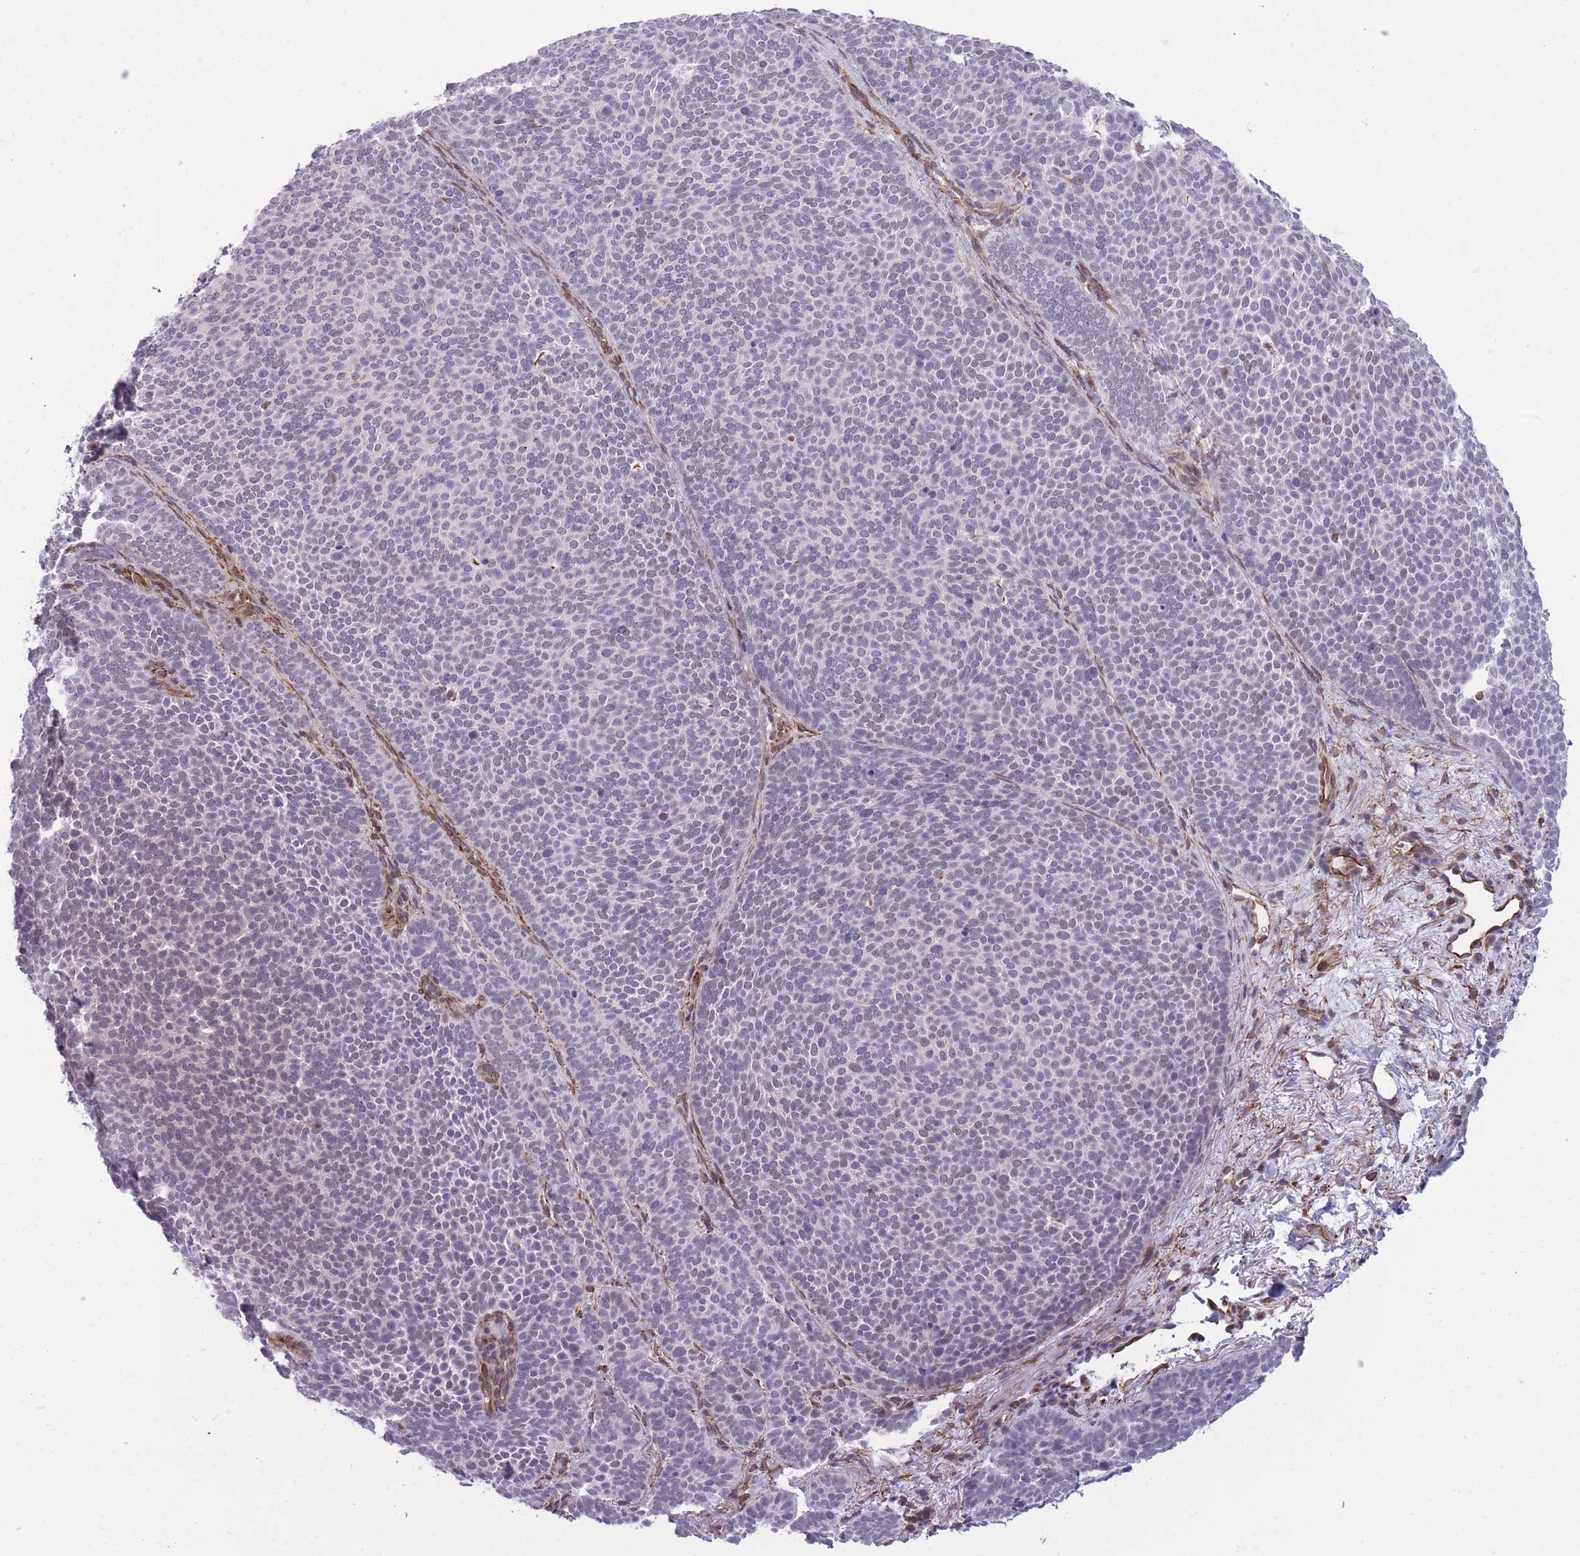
{"staining": {"intensity": "negative", "quantity": "none", "location": "none"}, "tissue": "skin cancer", "cell_type": "Tumor cells", "image_type": "cancer", "snomed": [{"axis": "morphology", "description": "Basal cell carcinoma"}, {"axis": "topography", "description": "Skin"}], "caption": "There is no significant staining in tumor cells of skin cancer.", "gene": "ELL", "patient": {"sex": "female", "age": 77}}